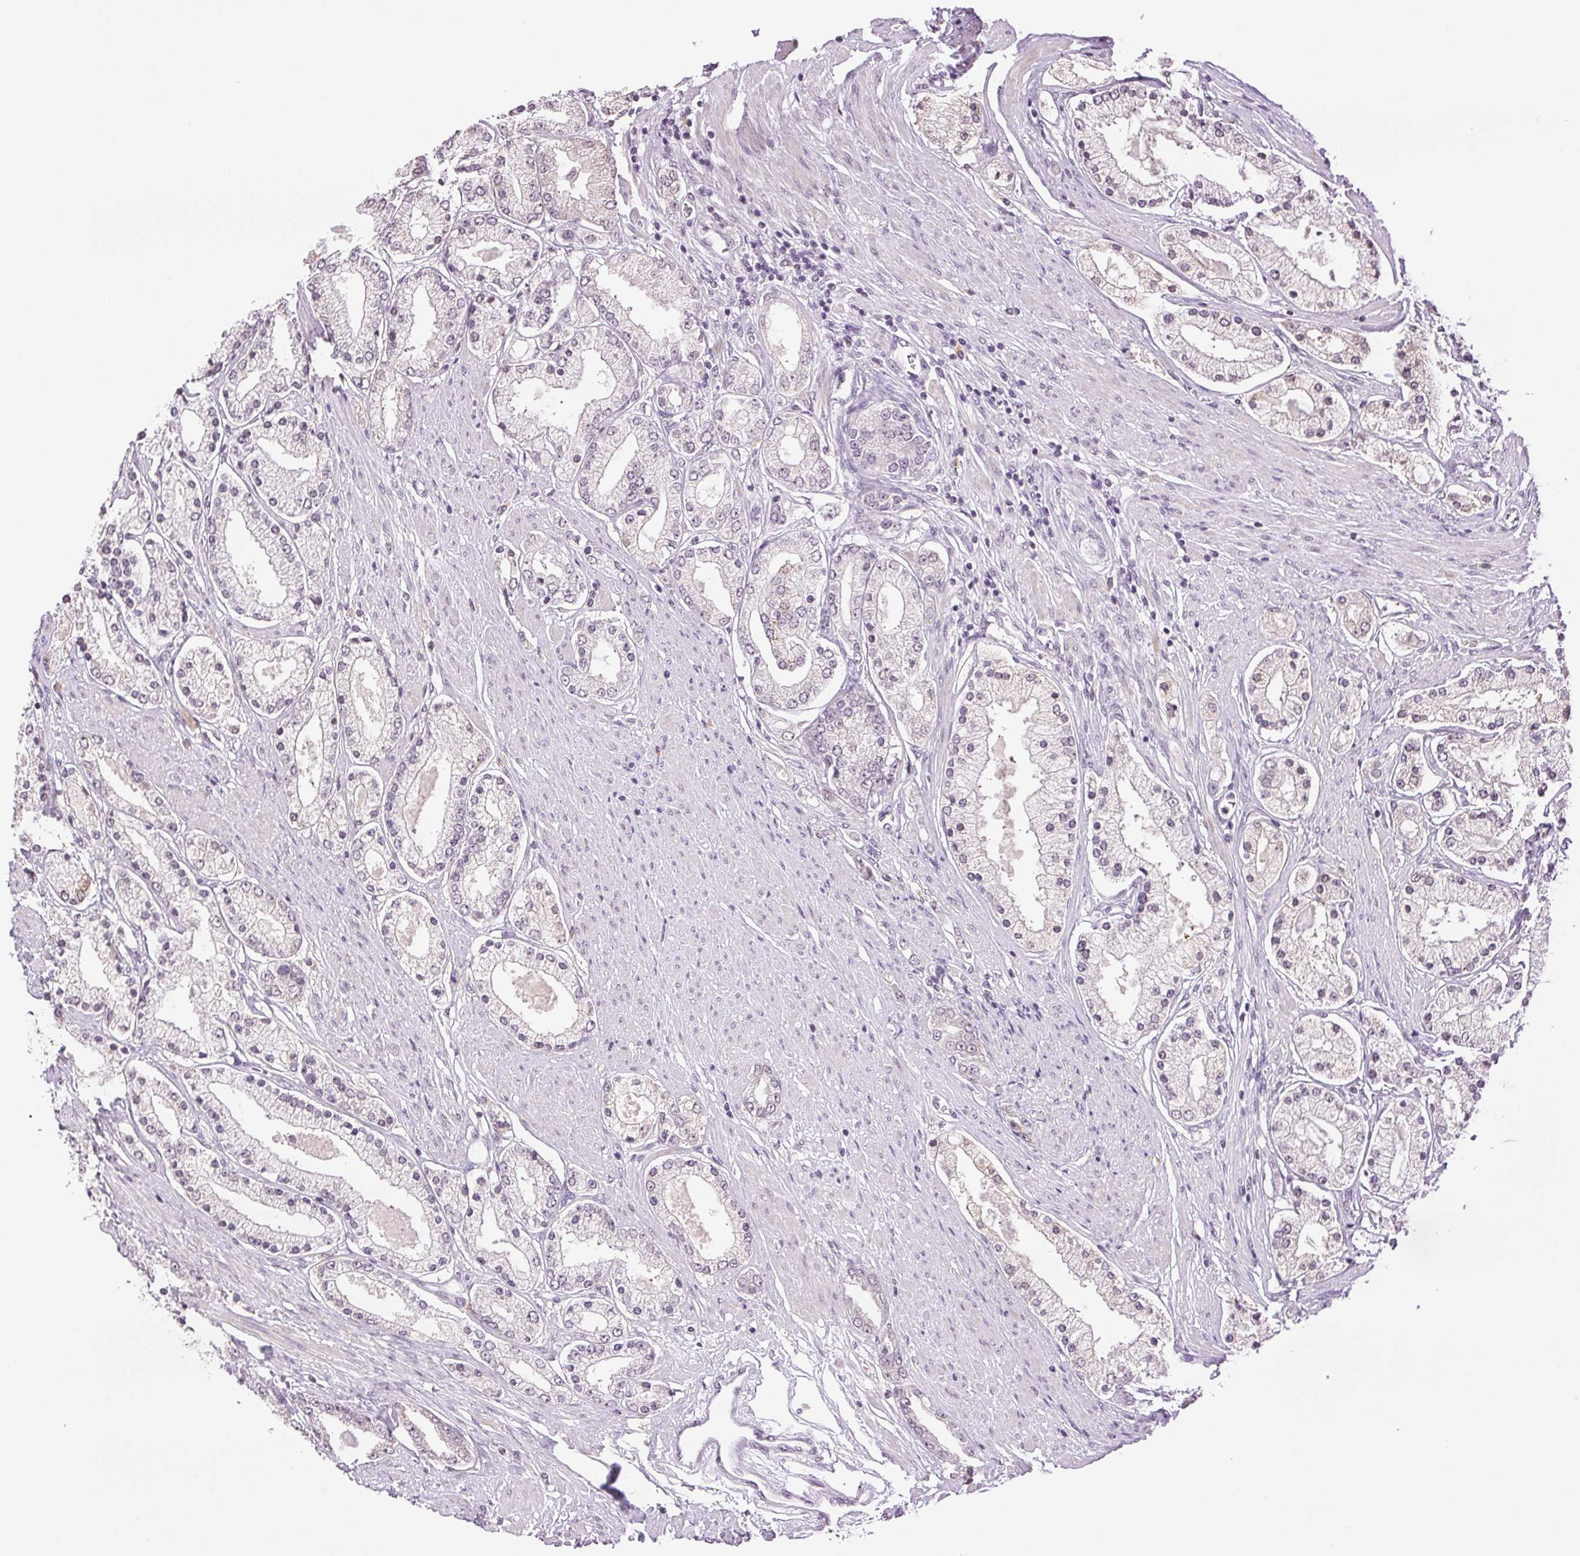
{"staining": {"intensity": "negative", "quantity": "none", "location": "none"}, "tissue": "prostate cancer", "cell_type": "Tumor cells", "image_type": "cancer", "snomed": [{"axis": "morphology", "description": "Adenocarcinoma, High grade"}, {"axis": "topography", "description": "Prostate"}], "caption": "Tumor cells show no significant positivity in prostate cancer (high-grade adenocarcinoma). The staining was performed using DAB (3,3'-diaminobenzidine) to visualize the protein expression in brown, while the nuclei were stained in blue with hematoxylin (Magnification: 20x).", "gene": "TNNT3", "patient": {"sex": "male", "age": 67}}